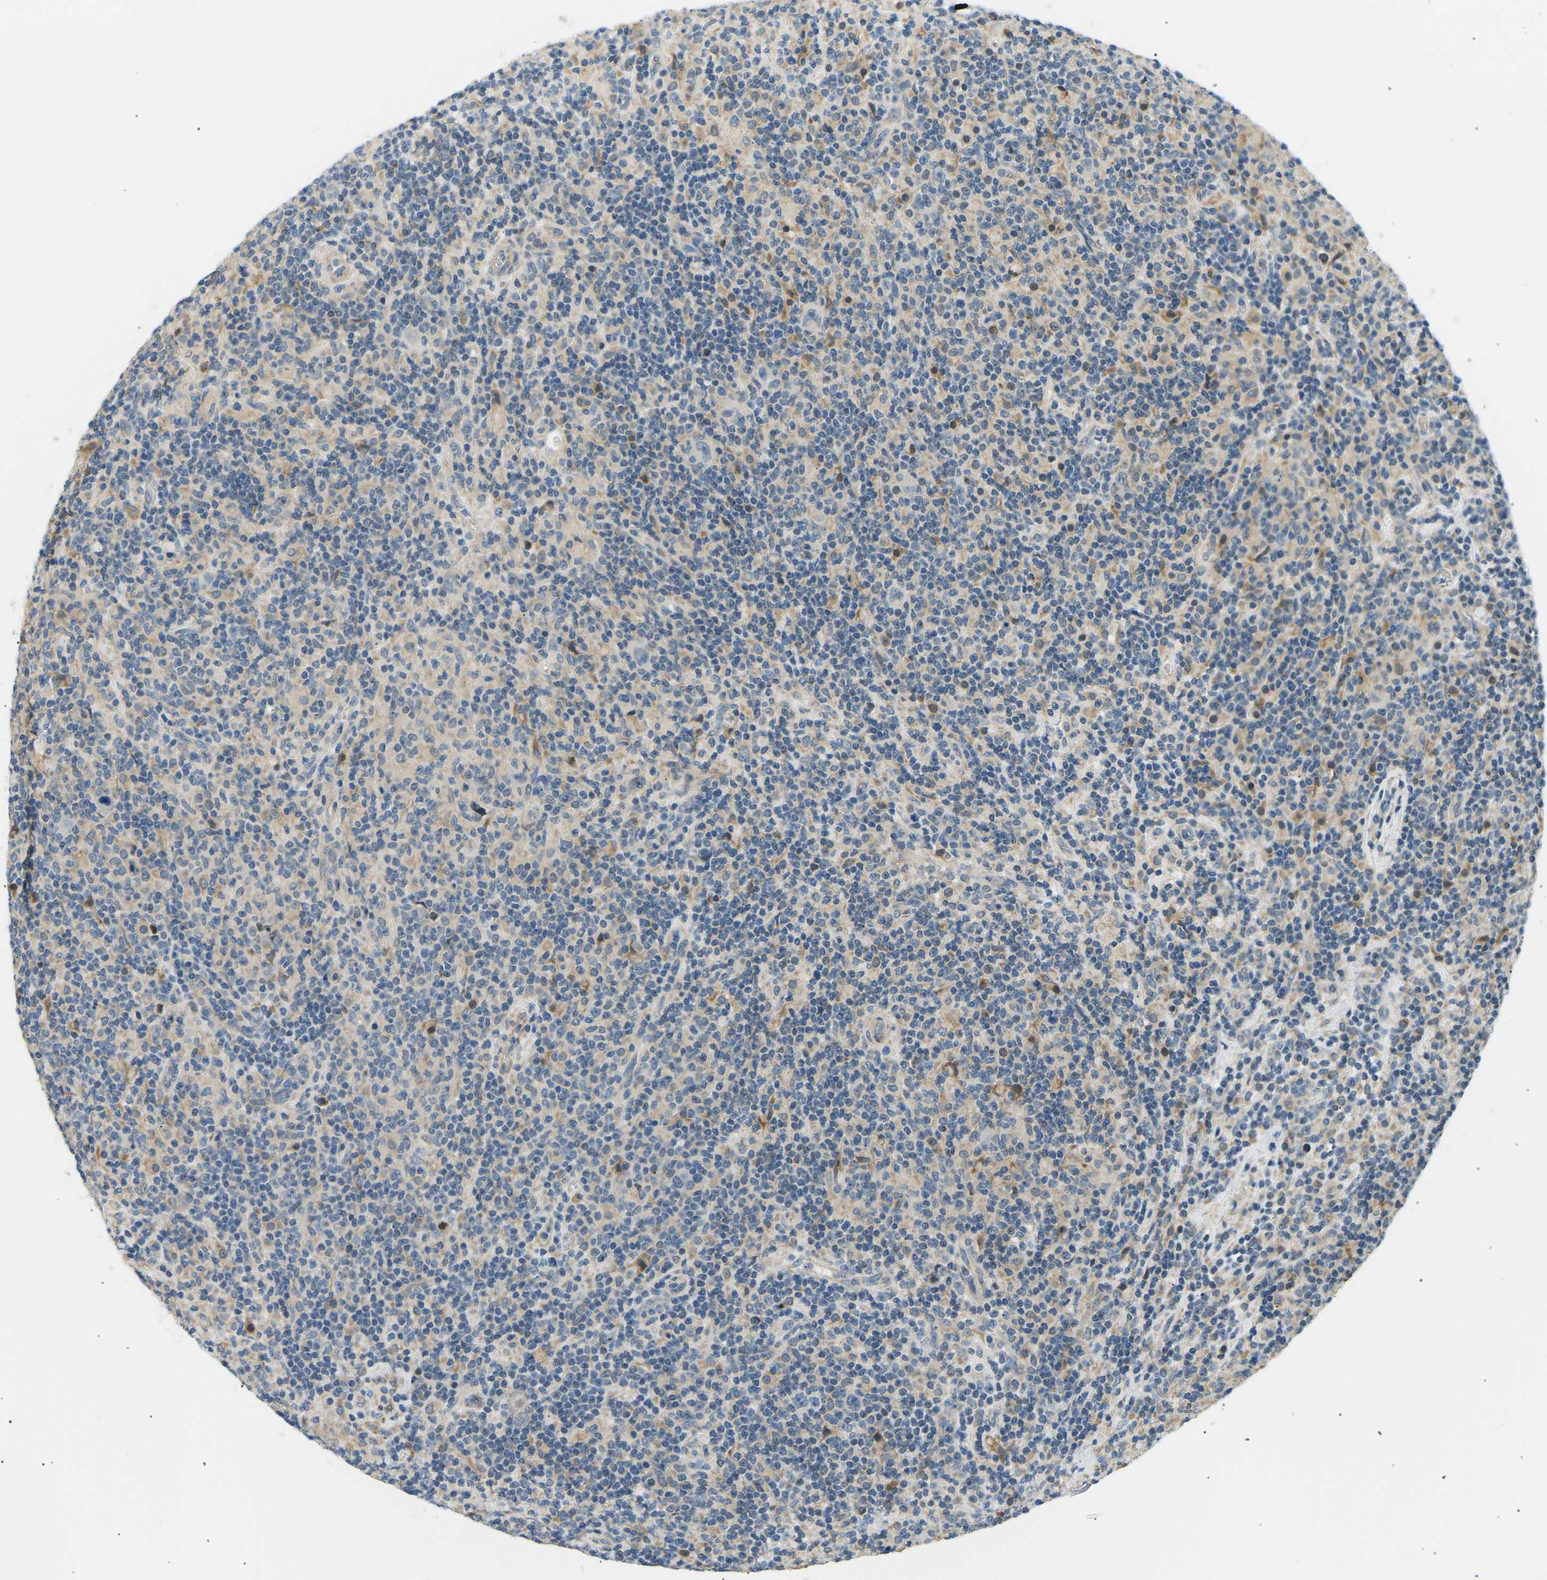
{"staining": {"intensity": "negative", "quantity": "none", "location": "none"}, "tissue": "lymphoma", "cell_type": "Tumor cells", "image_type": "cancer", "snomed": [{"axis": "morphology", "description": "Hodgkin's disease, NOS"}, {"axis": "topography", "description": "Lymph node"}], "caption": "A histopathology image of lymphoma stained for a protein demonstrates no brown staining in tumor cells.", "gene": "TBC1D8", "patient": {"sex": "male", "age": 70}}